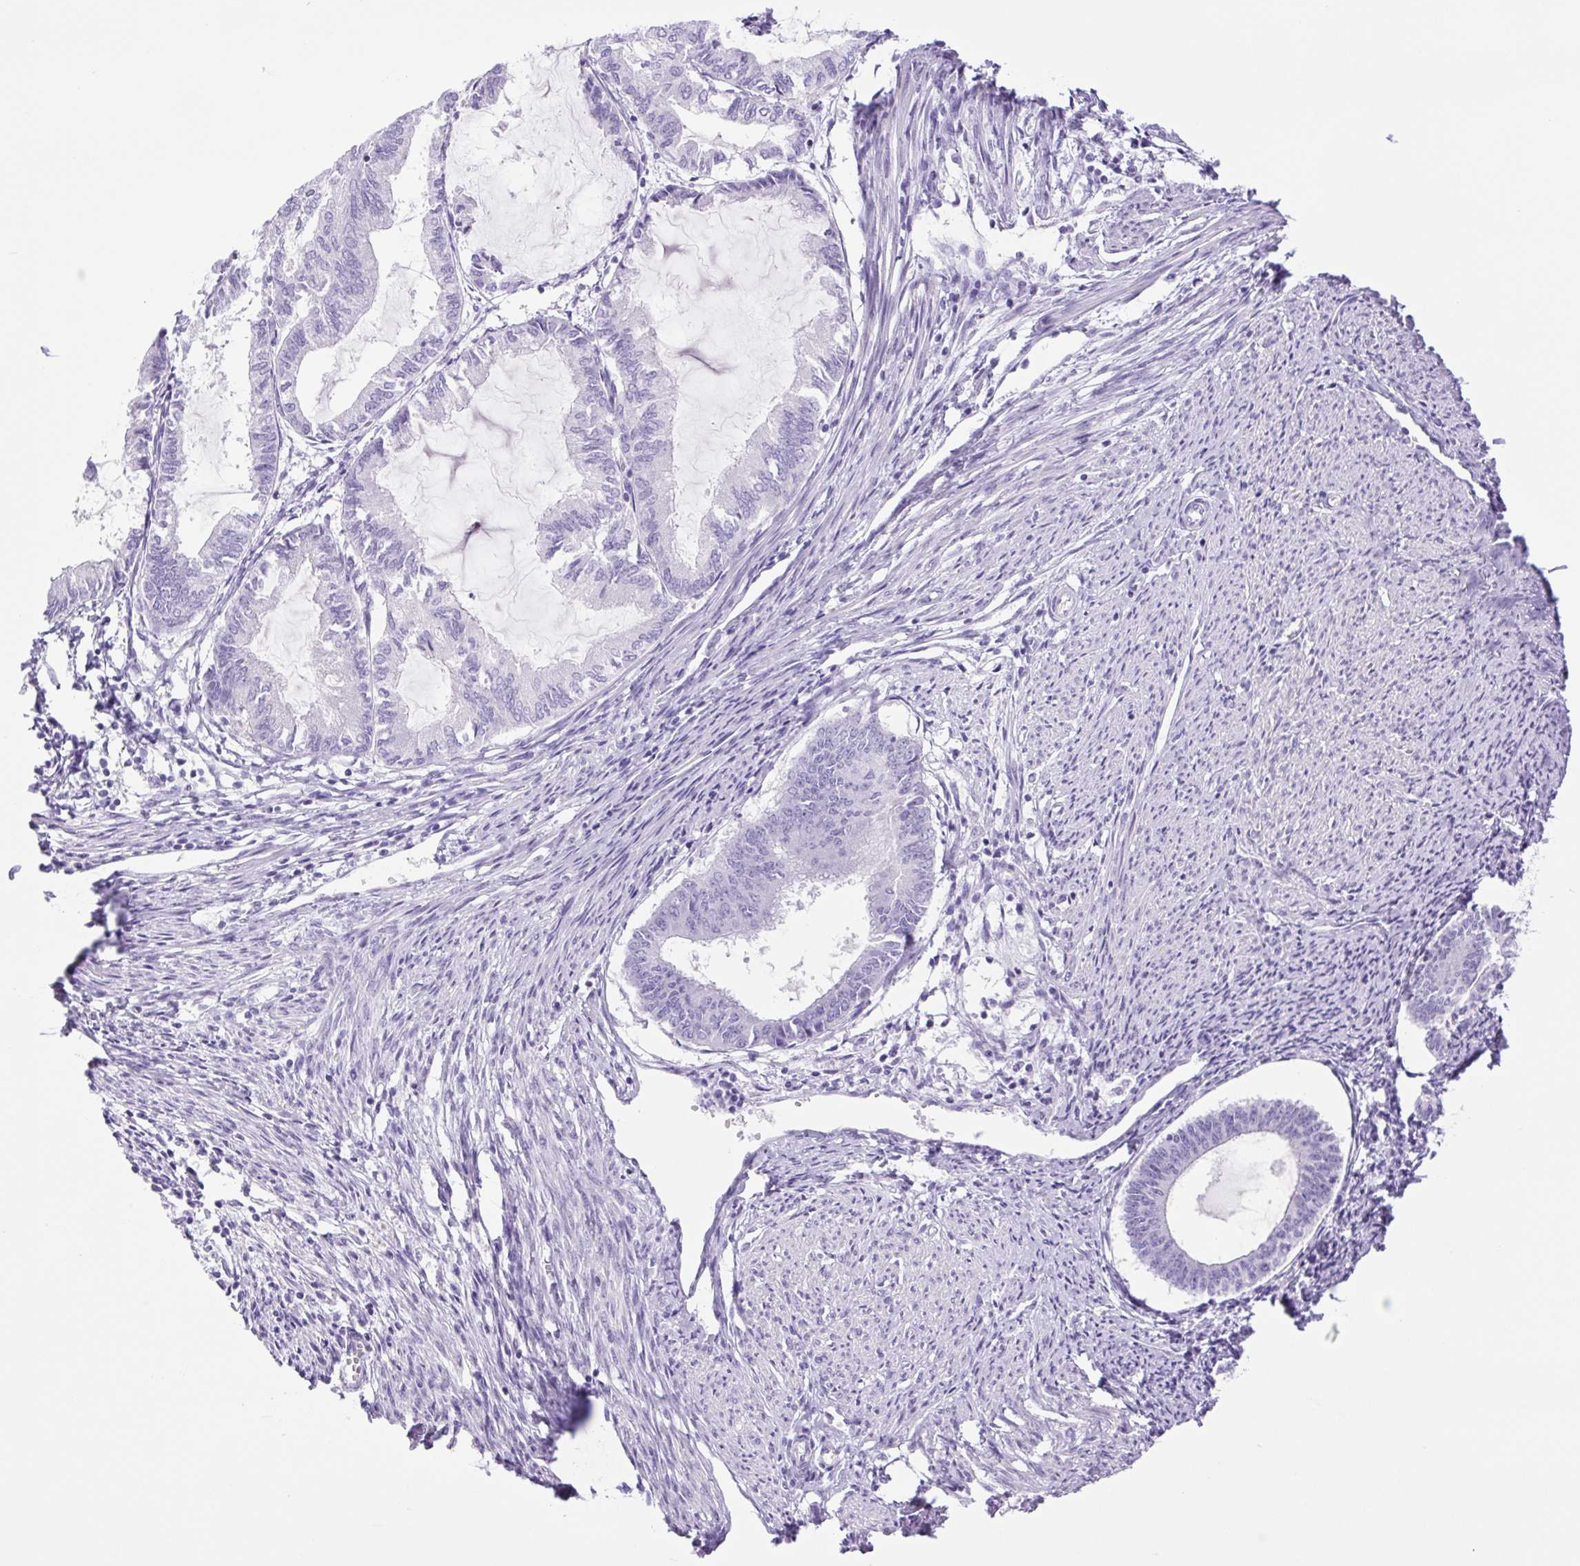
{"staining": {"intensity": "negative", "quantity": "none", "location": "none"}, "tissue": "endometrial cancer", "cell_type": "Tumor cells", "image_type": "cancer", "snomed": [{"axis": "morphology", "description": "Adenocarcinoma, NOS"}, {"axis": "topography", "description": "Endometrium"}], "caption": "High power microscopy histopathology image of an immunohistochemistry (IHC) micrograph of endometrial cancer (adenocarcinoma), revealing no significant expression in tumor cells. (Stains: DAB IHC with hematoxylin counter stain, Microscopy: brightfield microscopy at high magnification).", "gene": "CDSN", "patient": {"sex": "female", "age": 86}}